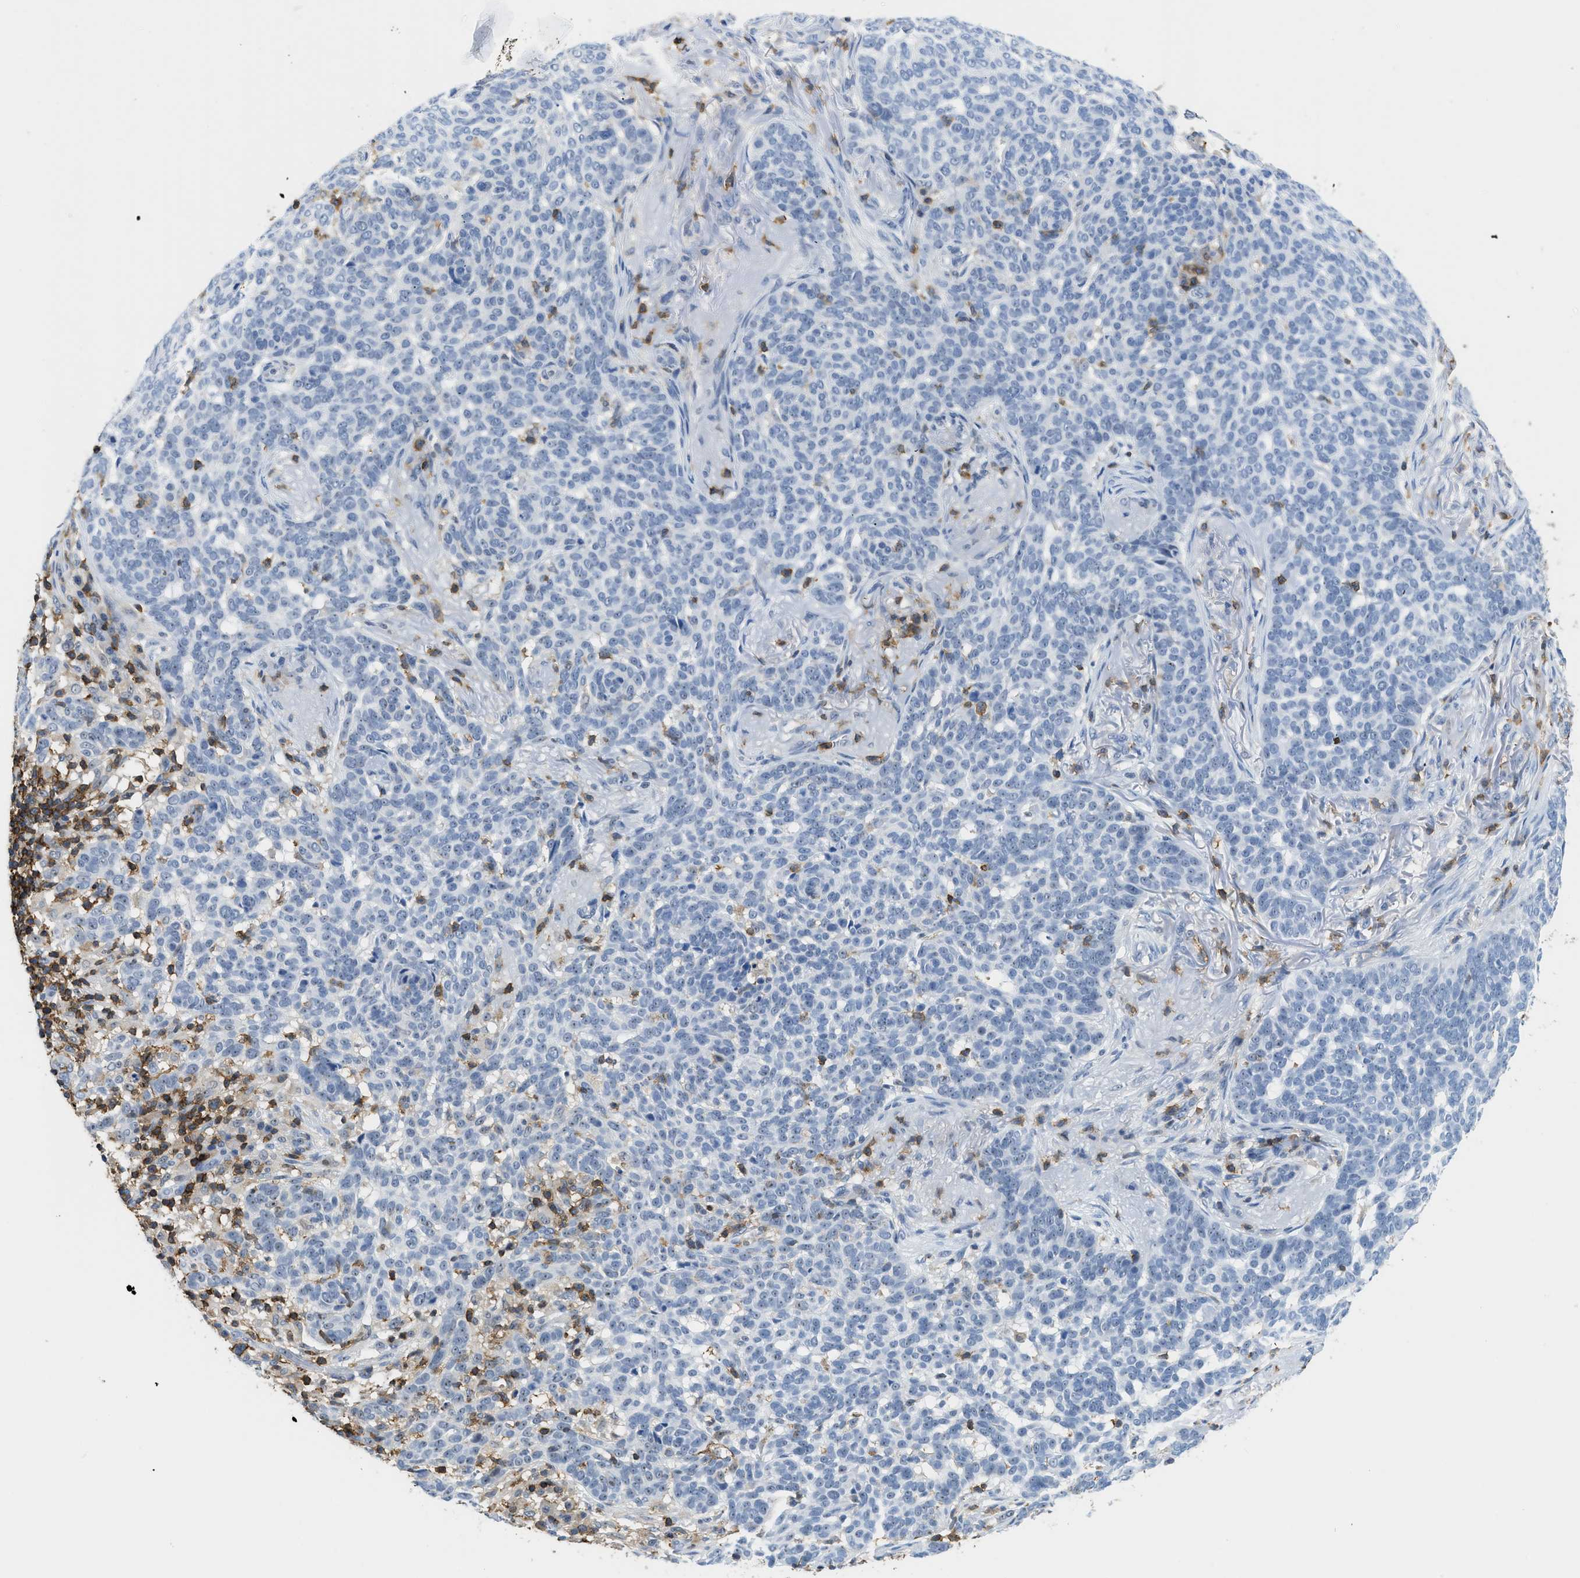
{"staining": {"intensity": "negative", "quantity": "none", "location": "none"}, "tissue": "skin cancer", "cell_type": "Tumor cells", "image_type": "cancer", "snomed": [{"axis": "morphology", "description": "Basal cell carcinoma"}, {"axis": "topography", "description": "Skin"}], "caption": "An immunohistochemistry image of skin cancer (basal cell carcinoma) is shown. There is no staining in tumor cells of skin cancer (basal cell carcinoma).", "gene": "FAM151A", "patient": {"sex": "male", "age": 85}}